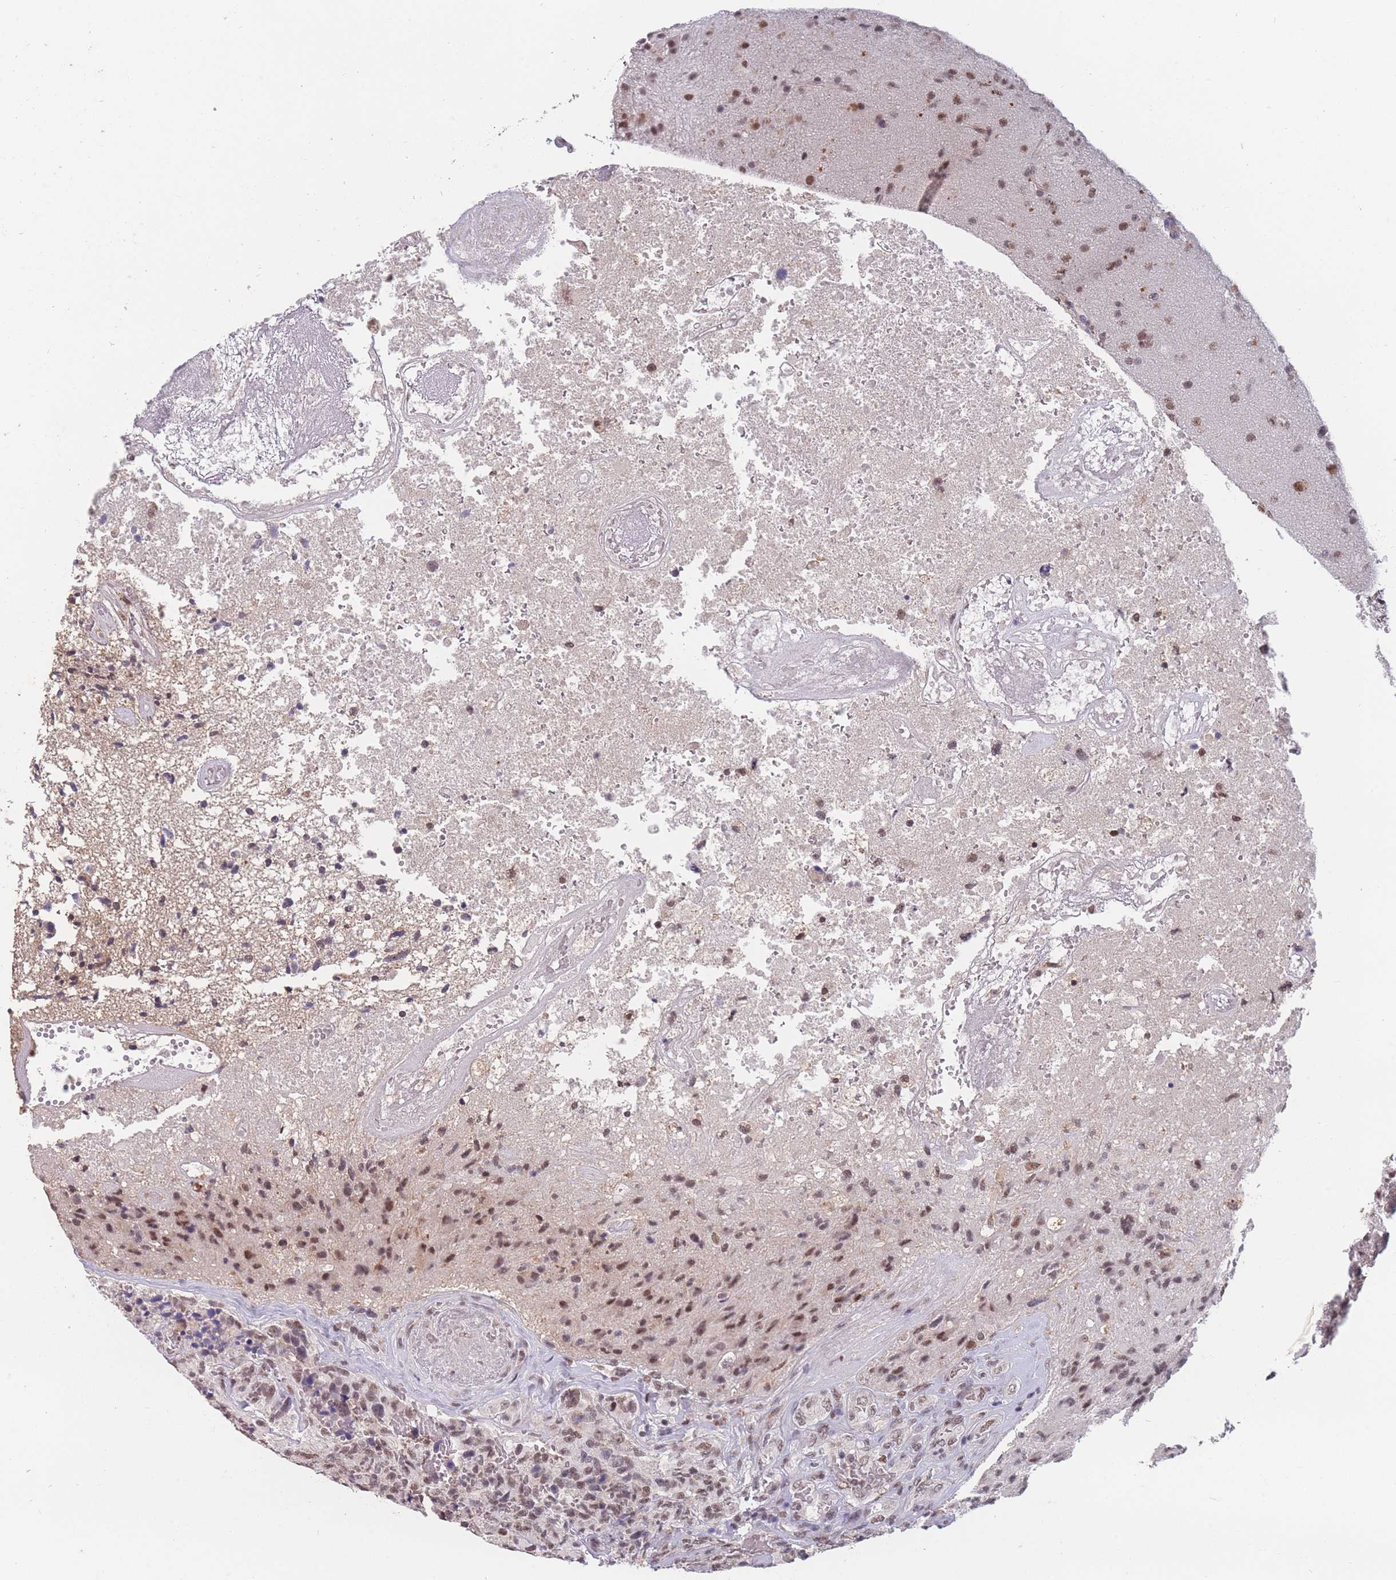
{"staining": {"intensity": "moderate", "quantity": ">75%", "location": "nuclear"}, "tissue": "glioma", "cell_type": "Tumor cells", "image_type": "cancer", "snomed": [{"axis": "morphology", "description": "Glioma, malignant, High grade"}, {"axis": "topography", "description": "Brain"}], "caption": "This histopathology image exhibits immunohistochemistry (IHC) staining of glioma, with medium moderate nuclear positivity in about >75% of tumor cells.", "gene": "SNRPA1", "patient": {"sex": "male", "age": 76}}